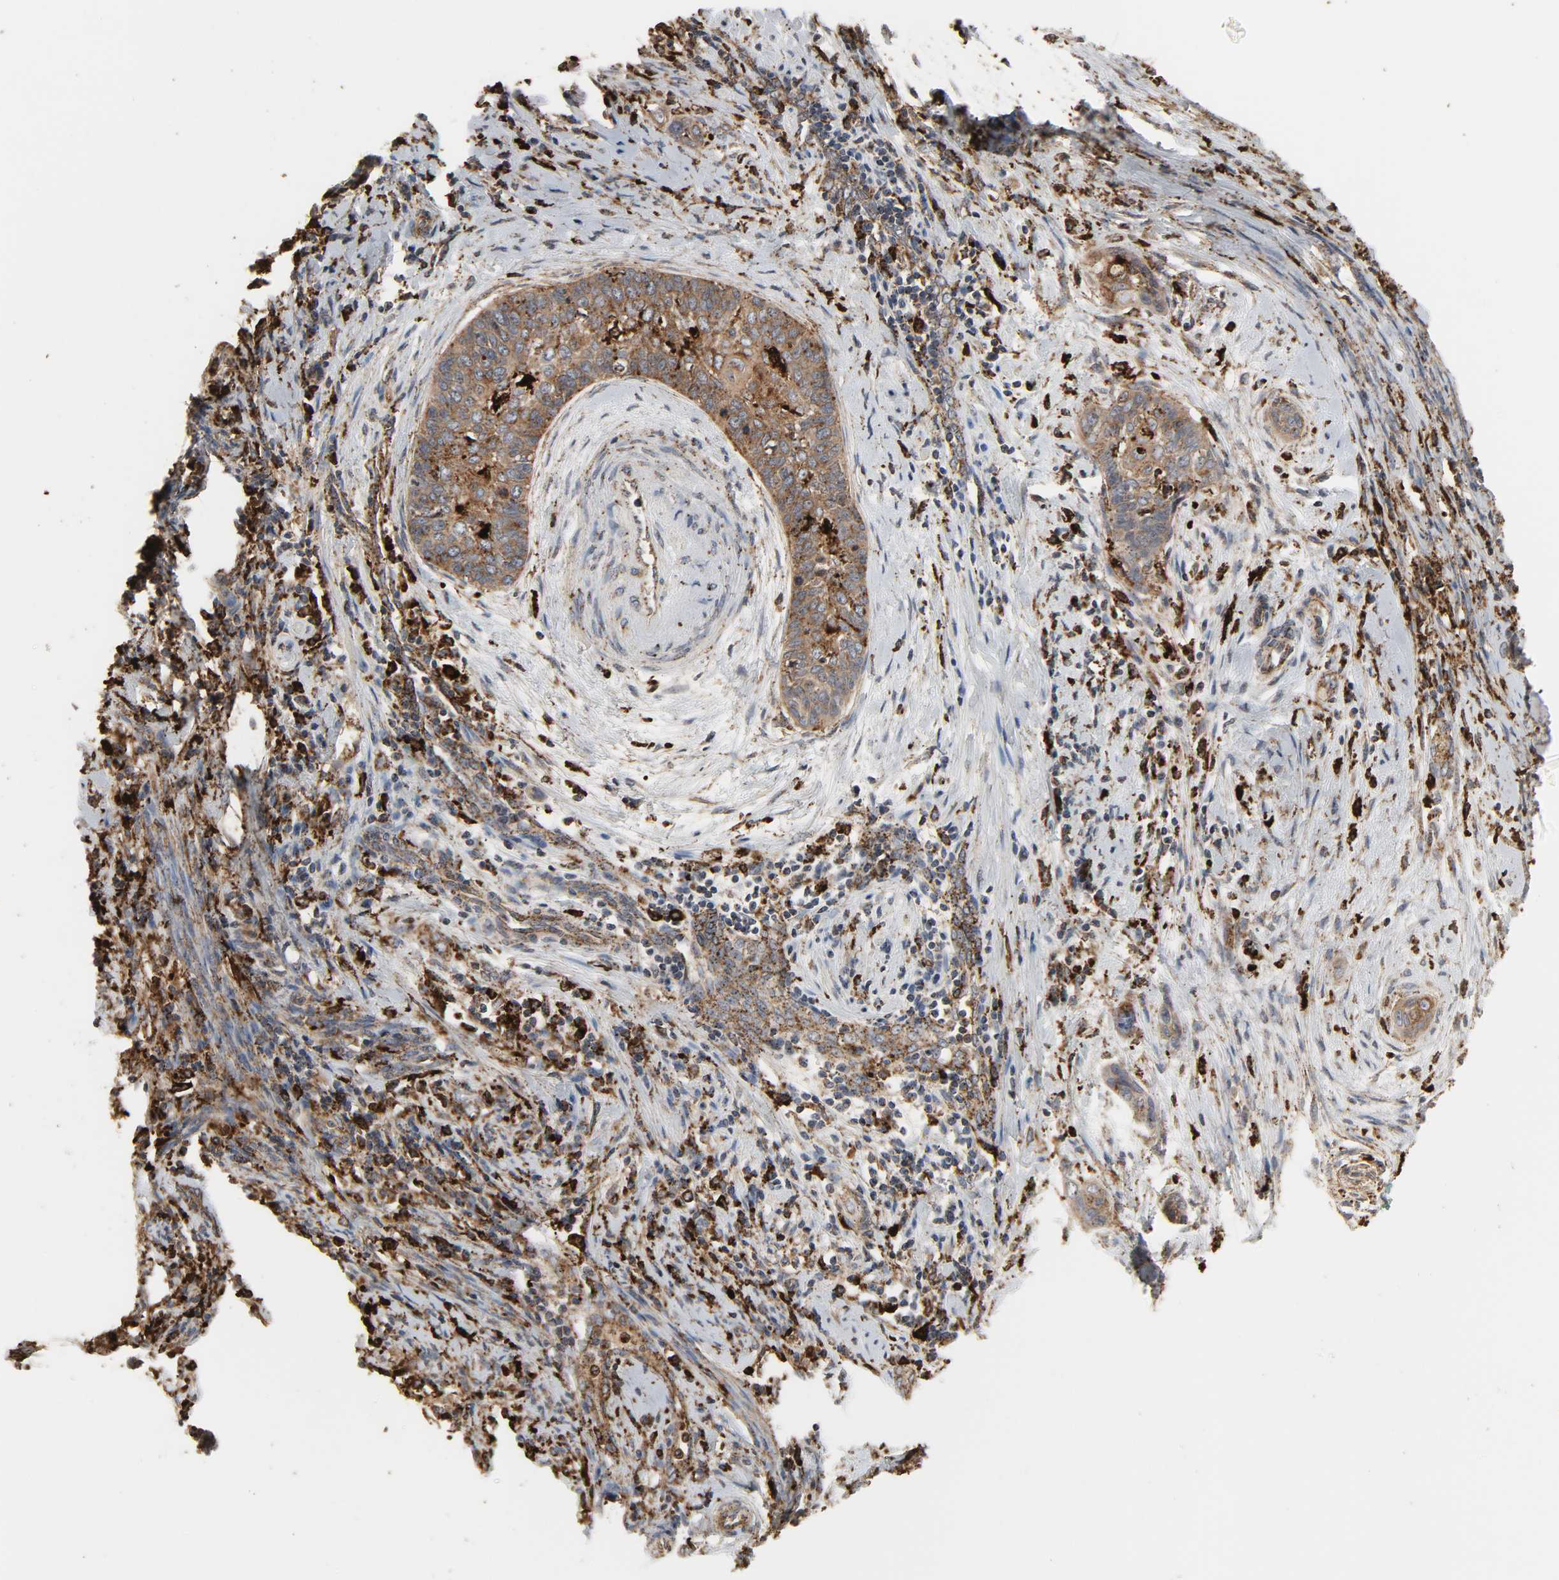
{"staining": {"intensity": "strong", "quantity": ">75%", "location": "nuclear"}, "tissue": "cervical cancer", "cell_type": "Tumor cells", "image_type": "cancer", "snomed": [{"axis": "morphology", "description": "Squamous cell carcinoma, NOS"}, {"axis": "topography", "description": "Cervix"}], "caption": "Tumor cells display high levels of strong nuclear staining in approximately >75% of cells in cervical cancer. The protein of interest is stained brown, and the nuclei are stained in blue (DAB (3,3'-diaminobenzidine) IHC with brightfield microscopy, high magnification).", "gene": "PSAP", "patient": {"sex": "female", "age": 33}}